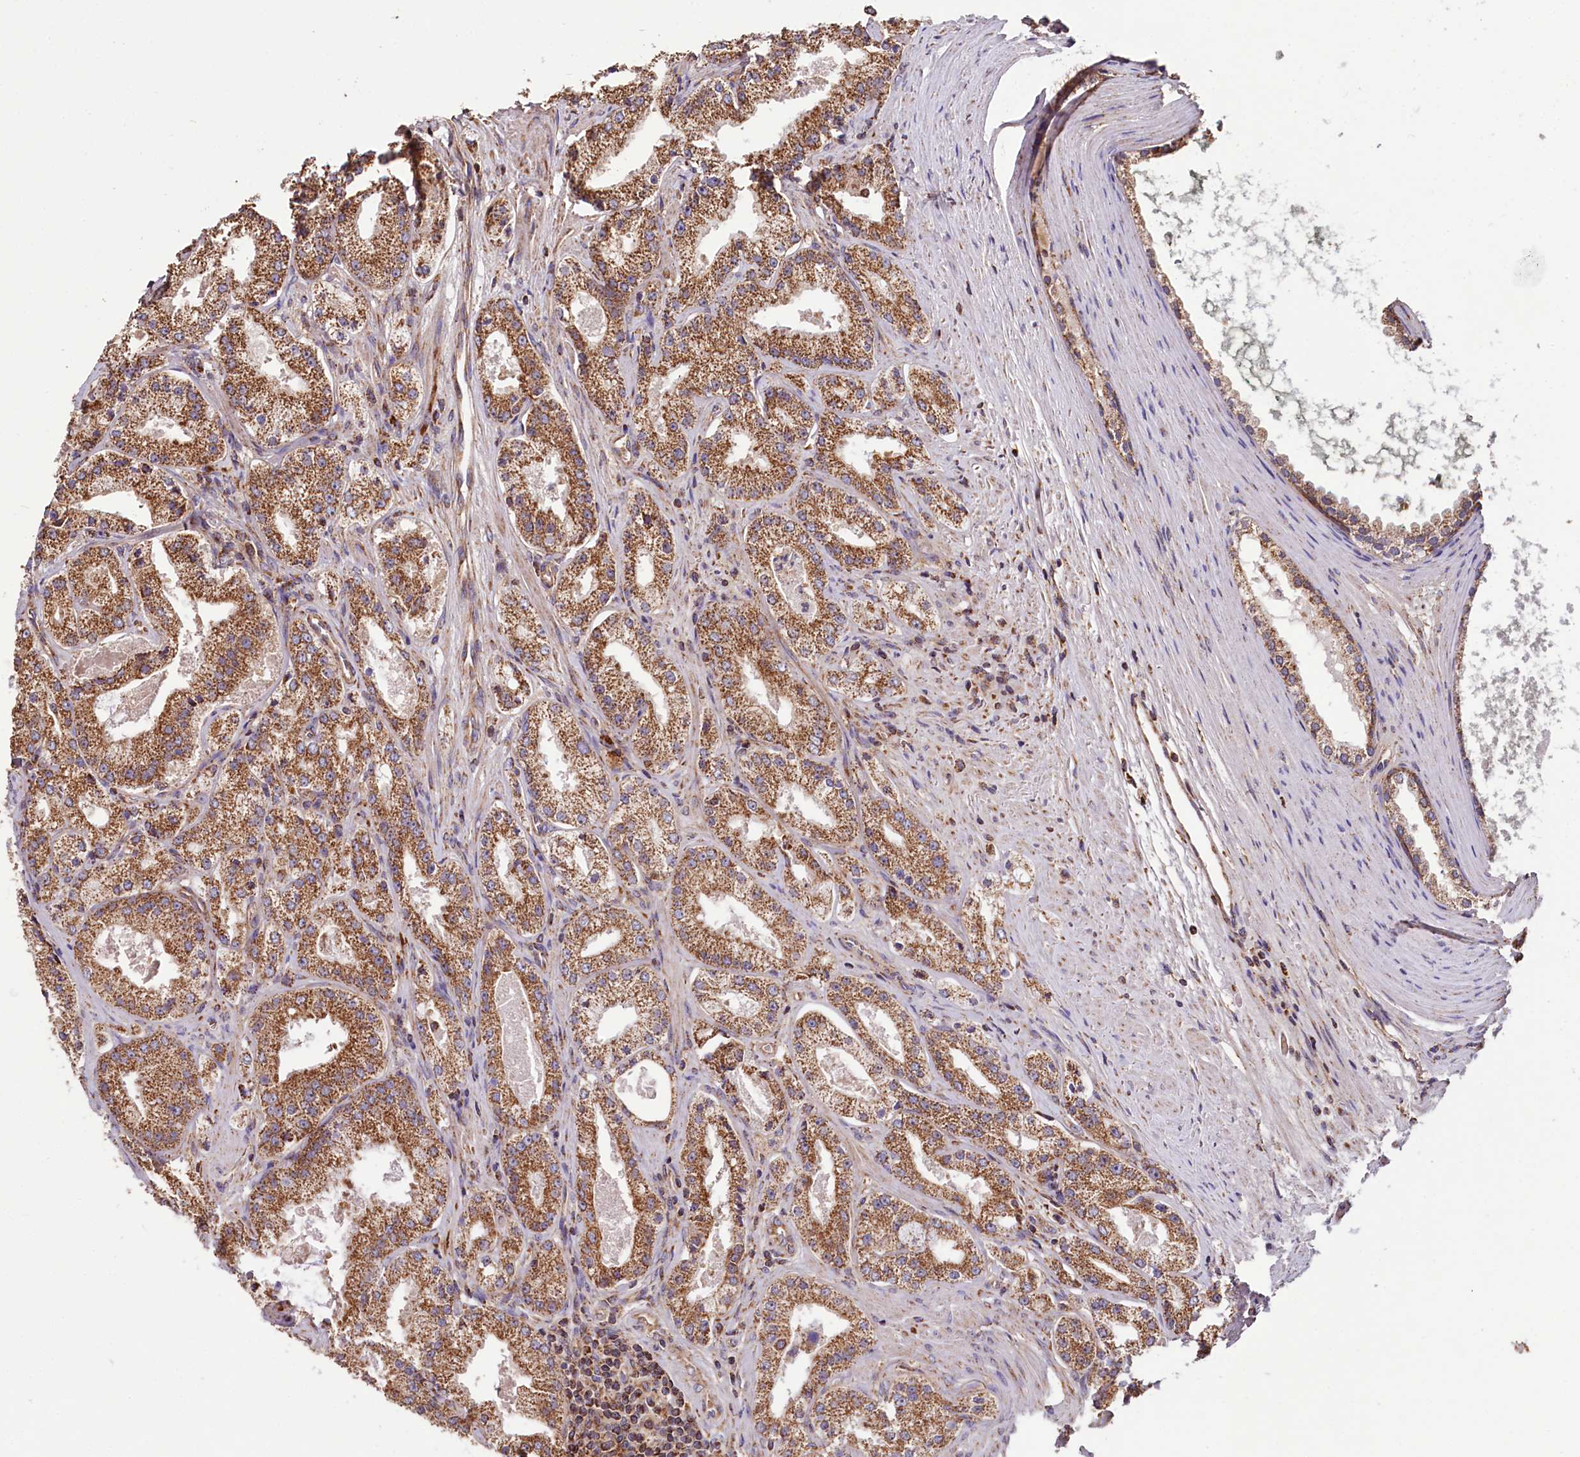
{"staining": {"intensity": "strong", "quantity": ">75%", "location": "cytoplasmic/membranous"}, "tissue": "prostate cancer", "cell_type": "Tumor cells", "image_type": "cancer", "snomed": [{"axis": "morphology", "description": "Adenocarcinoma, Low grade"}, {"axis": "topography", "description": "Prostate"}], "caption": "The photomicrograph exhibits staining of prostate low-grade adenocarcinoma, revealing strong cytoplasmic/membranous protein staining (brown color) within tumor cells. The staining was performed using DAB to visualize the protein expression in brown, while the nuclei were stained in blue with hematoxylin (Magnification: 20x).", "gene": "NUDT15", "patient": {"sex": "male", "age": 69}}